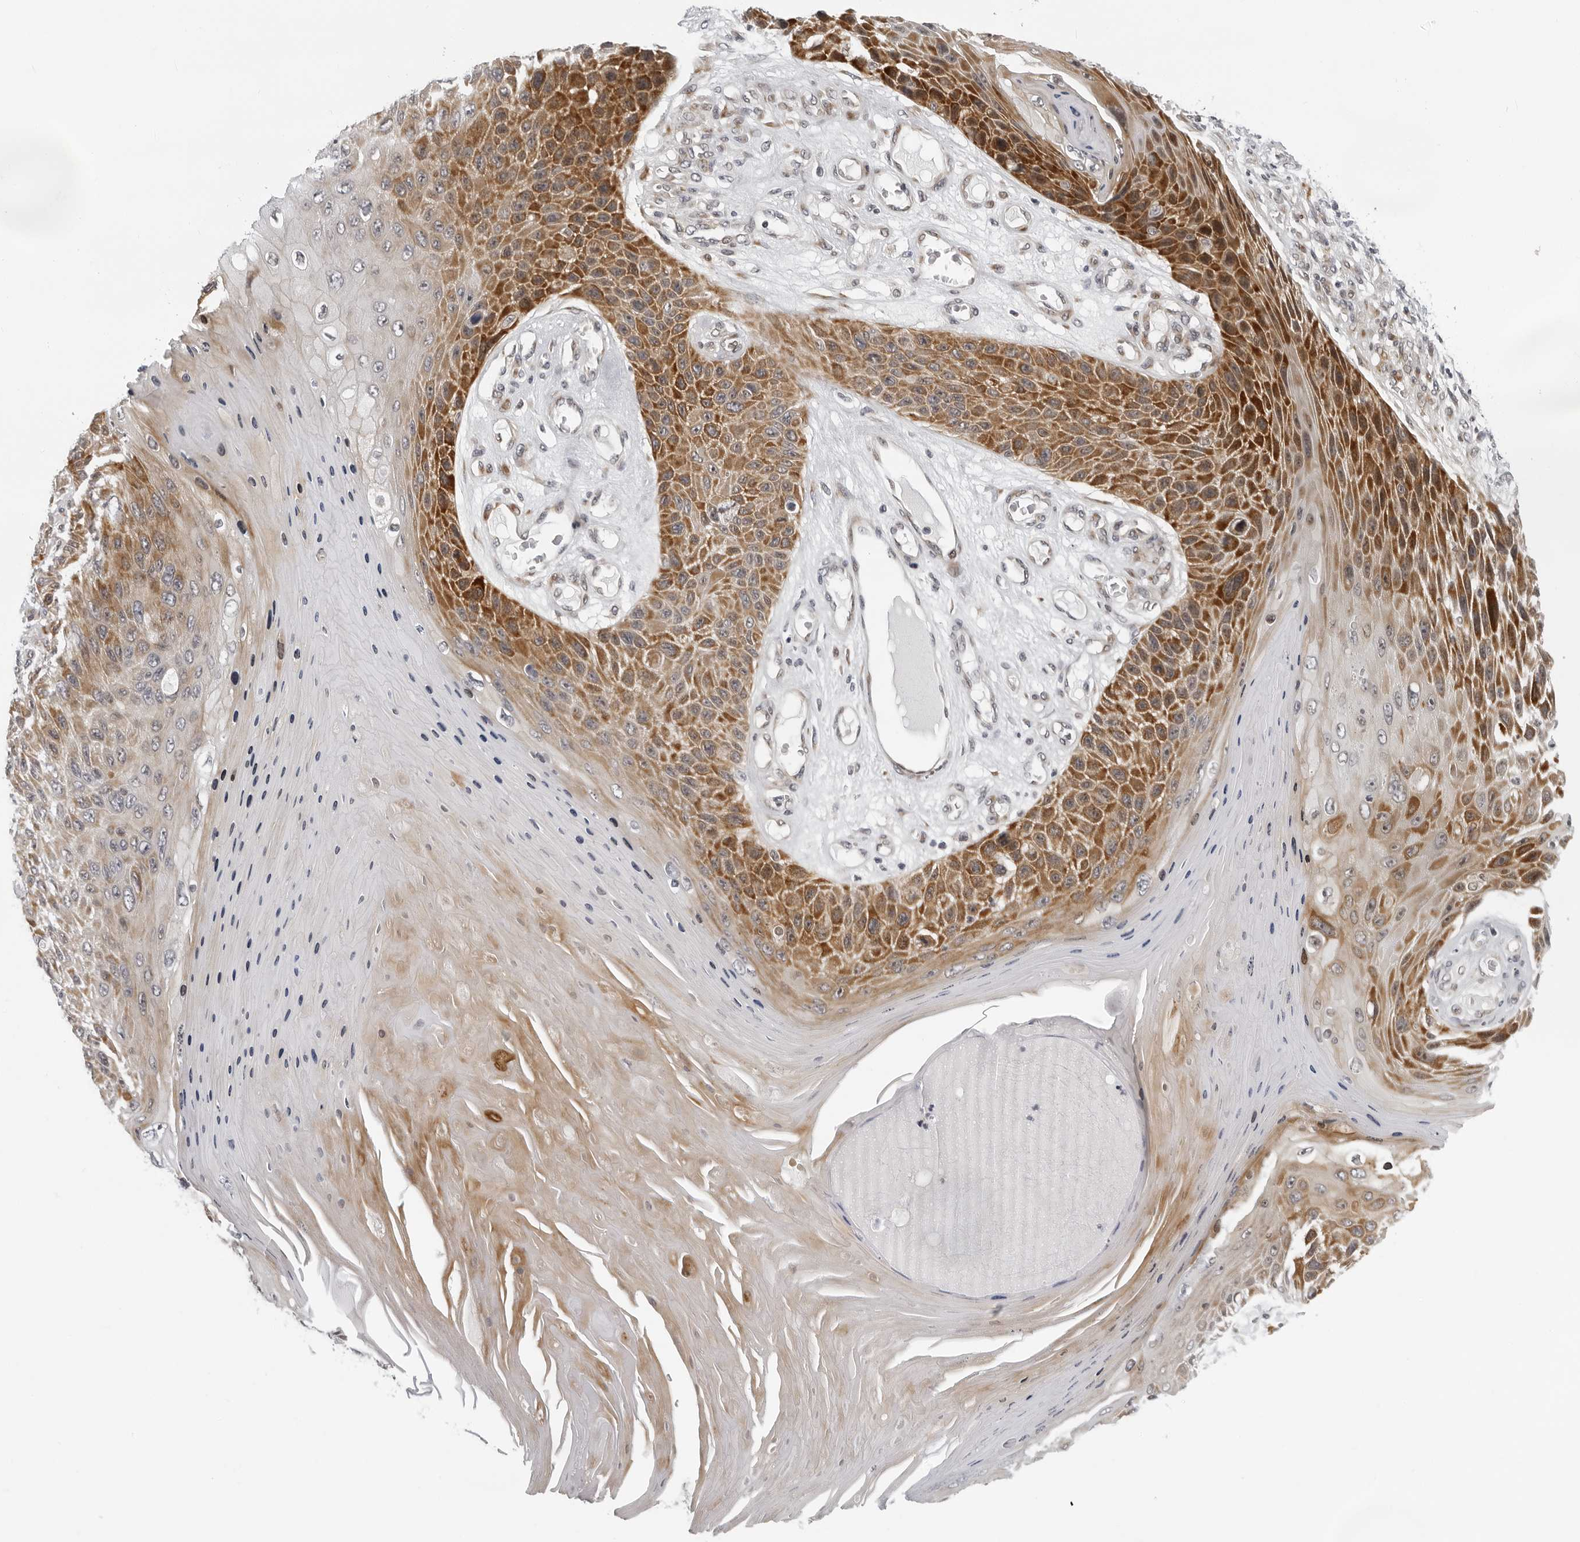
{"staining": {"intensity": "moderate", "quantity": "25%-75%", "location": "cytoplasmic/membranous"}, "tissue": "skin cancer", "cell_type": "Tumor cells", "image_type": "cancer", "snomed": [{"axis": "morphology", "description": "Squamous cell carcinoma, NOS"}, {"axis": "topography", "description": "Skin"}], "caption": "Squamous cell carcinoma (skin) was stained to show a protein in brown. There is medium levels of moderate cytoplasmic/membranous expression in about 25%-75% of tumor cells.", "gene": "PIP4K2C", "patient": {"sex": "female", "age": 88}}